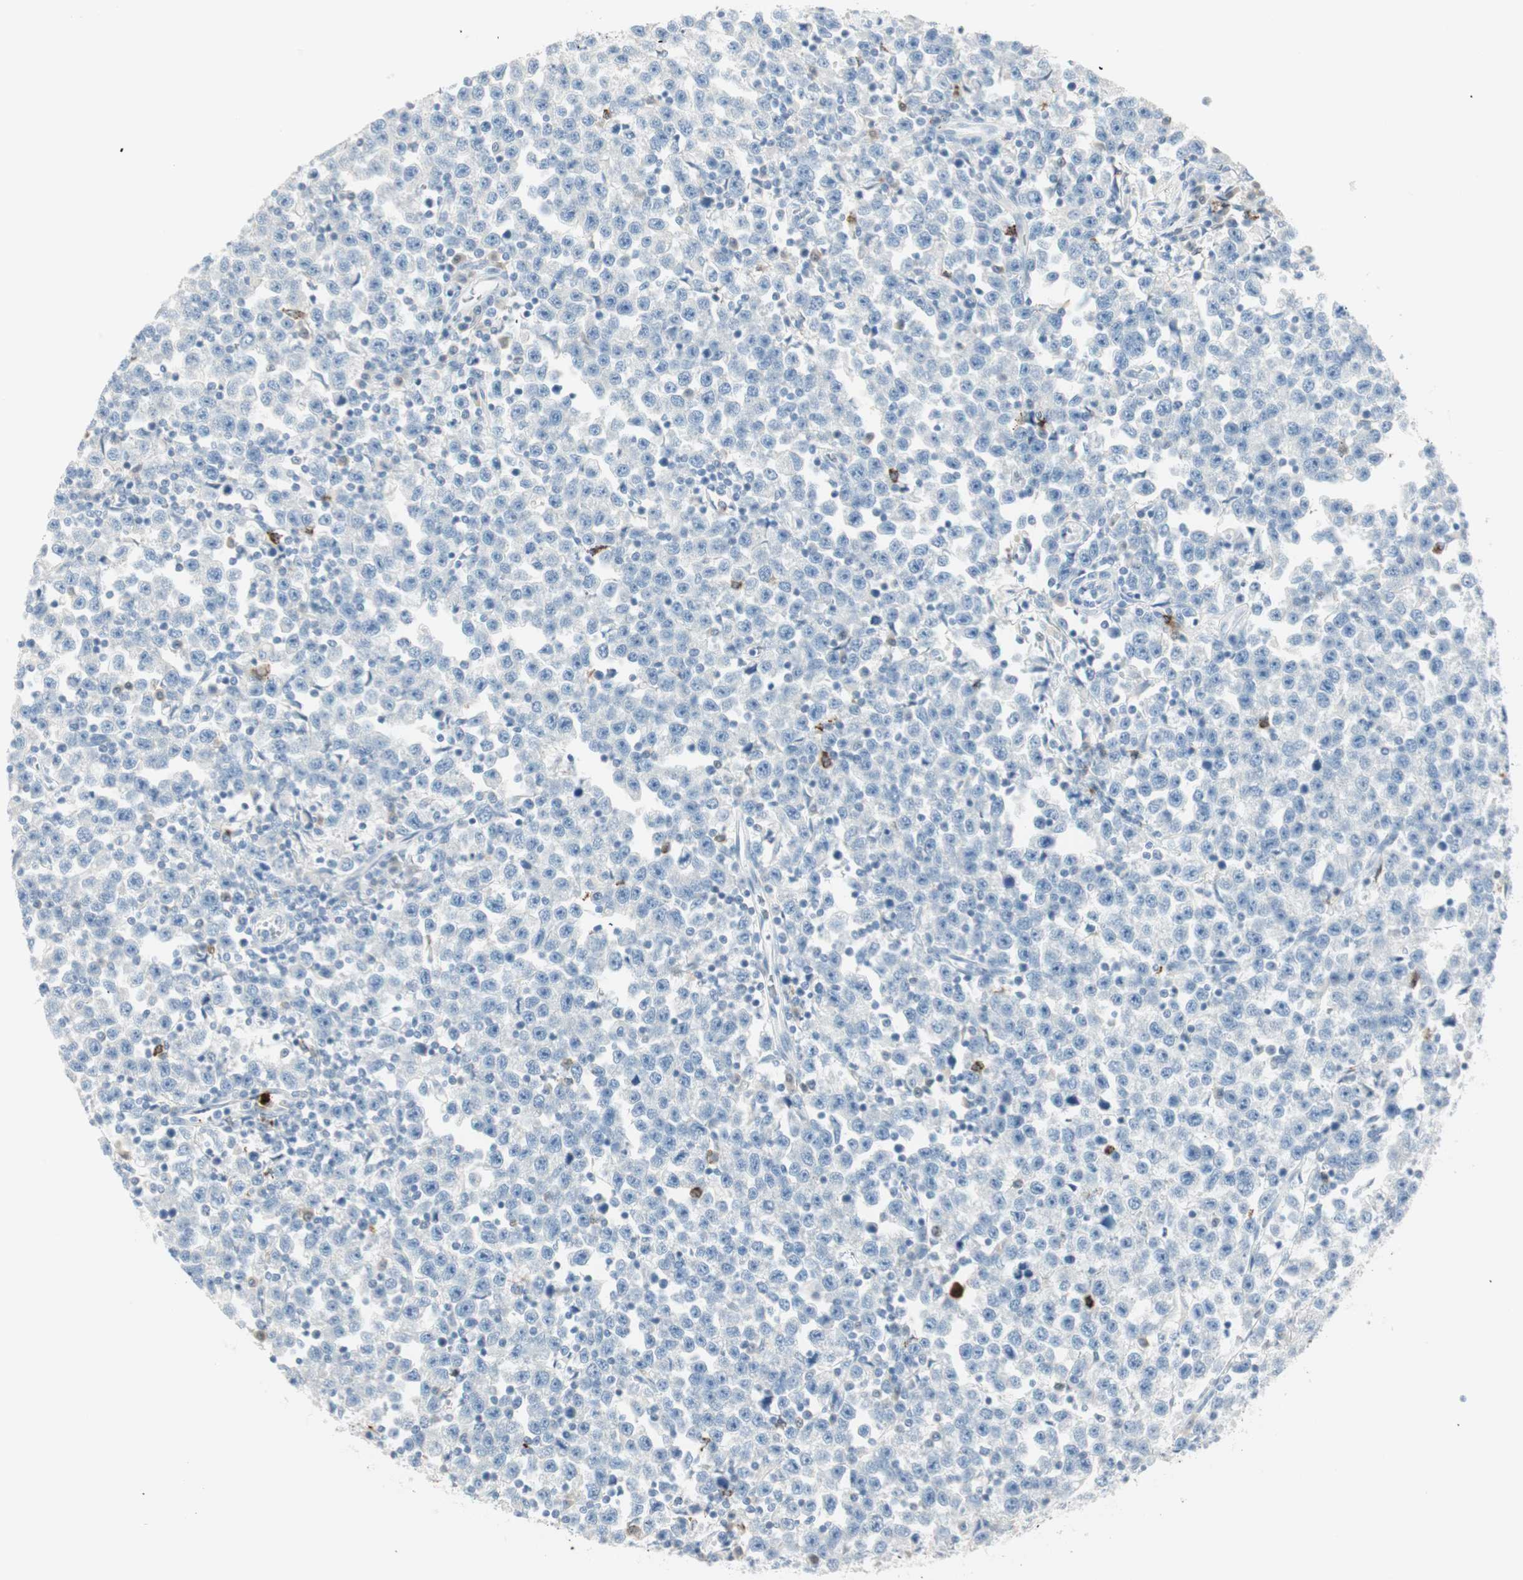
{"staining": {"intensity": "negative", "quantity": "none", "location": "none"}, "tissue": "testis cancer", "cell_type": "Tumor cells", "image_type": "cancer", "snomed": [{"axis": "morphology", "description": "Seminoma, NOS"}, {"axis": "topography", "description": "Testis"}], "caption": "Testis cancer (seminoma) was stained to show a protein in brown. There is no significant positivity in tumor cells.", "gene": "PRTN3", "patient": {"sex": "male", "age": 43}}